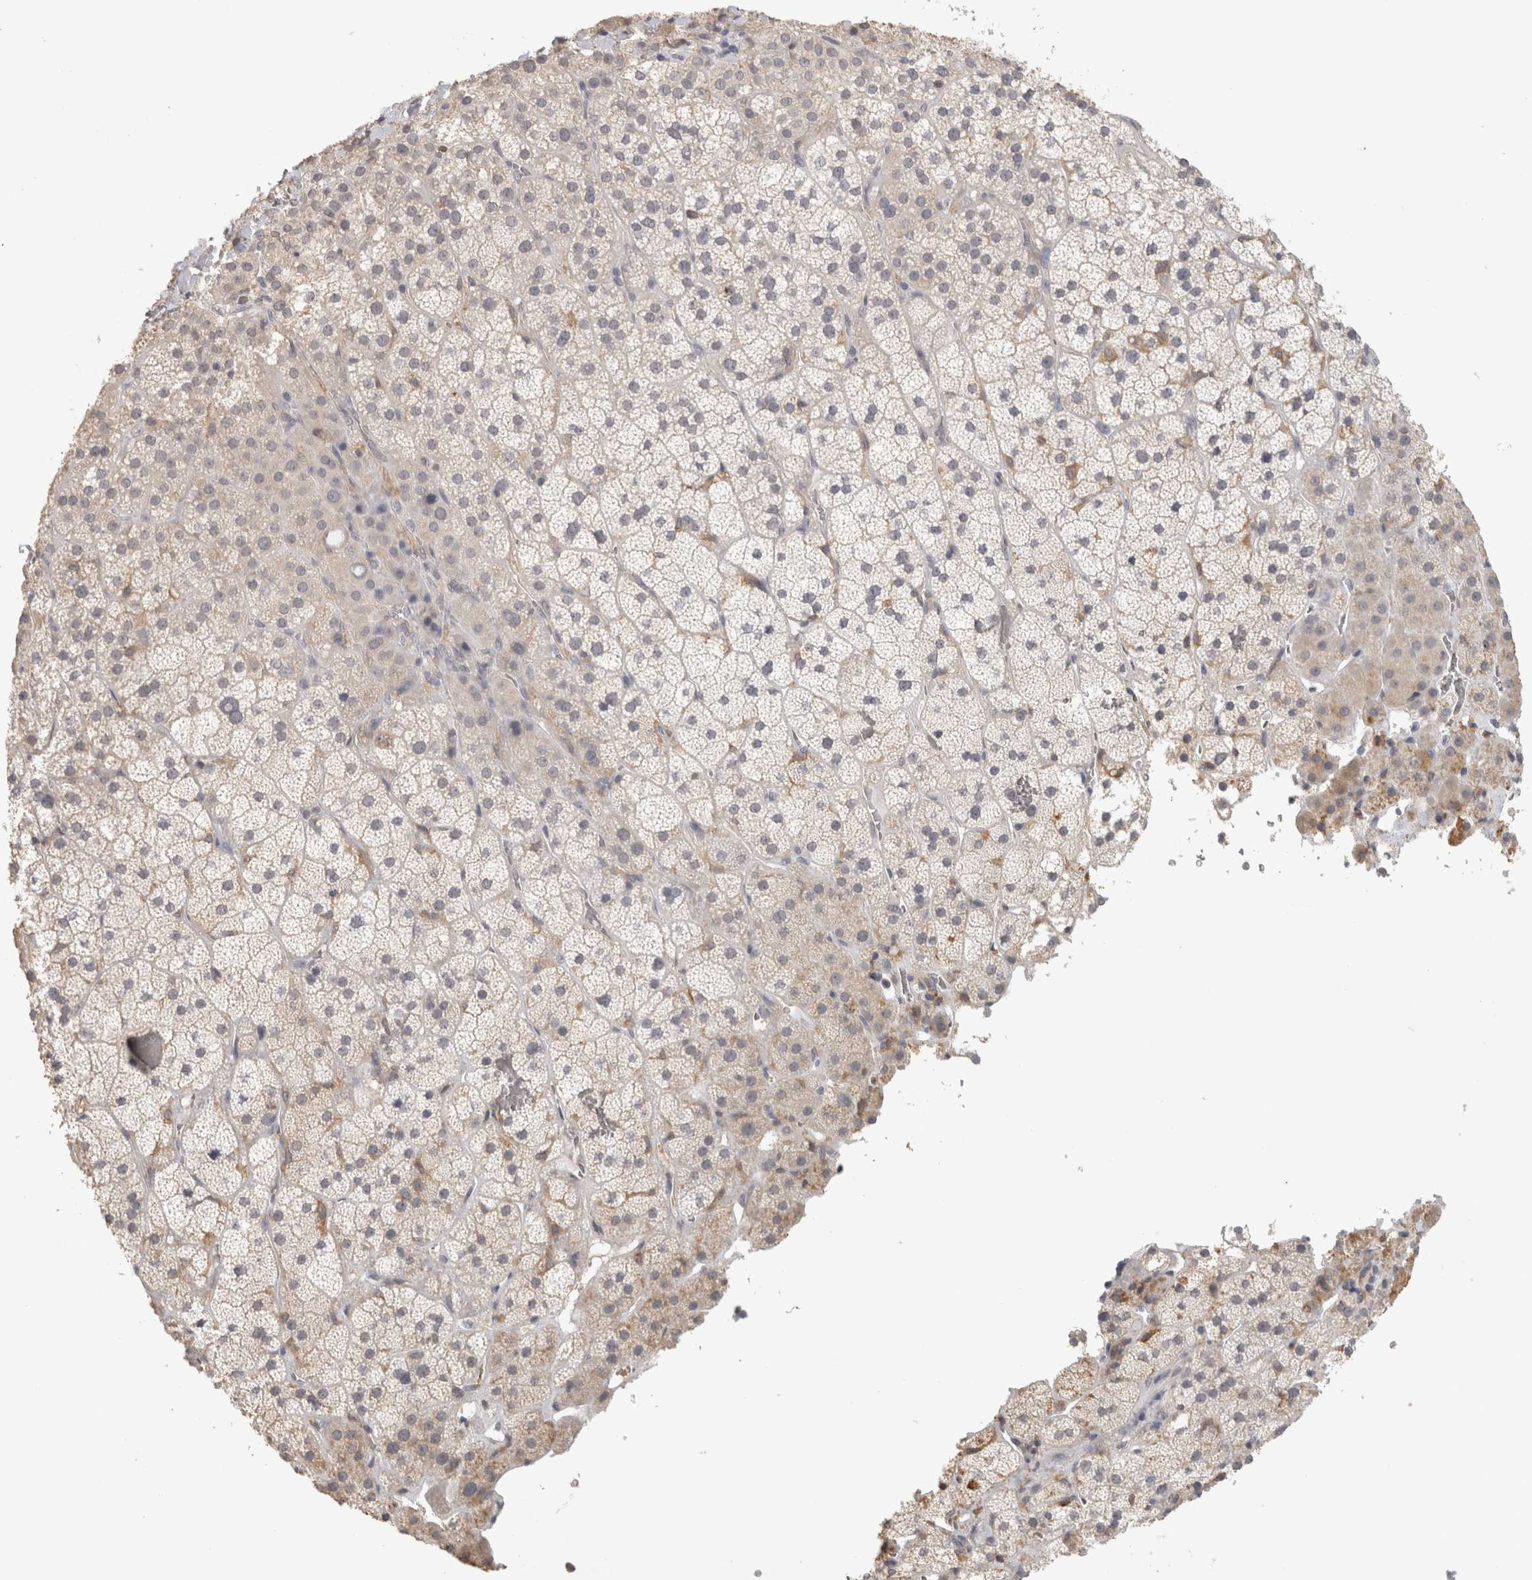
{"staining": {"intensity": "negative", "quantity": "none", "location": "none"}, "tissue": "adrenal gland", "cell_type": "Glandular cells", "image_type": "normal", "snomed": [{"axis": "morphology", "description": "Normal tissue, NOS"}, {"axis": "topography", "description": "Adrenal gland"}], "caption": "This is an immunohistochemistry (IHC) photomicrograph of benign adrenal gland. There is no expression in glandular cells.", "gene": "HAVCR2", "patient": {"sex": "male", "age": 57}}